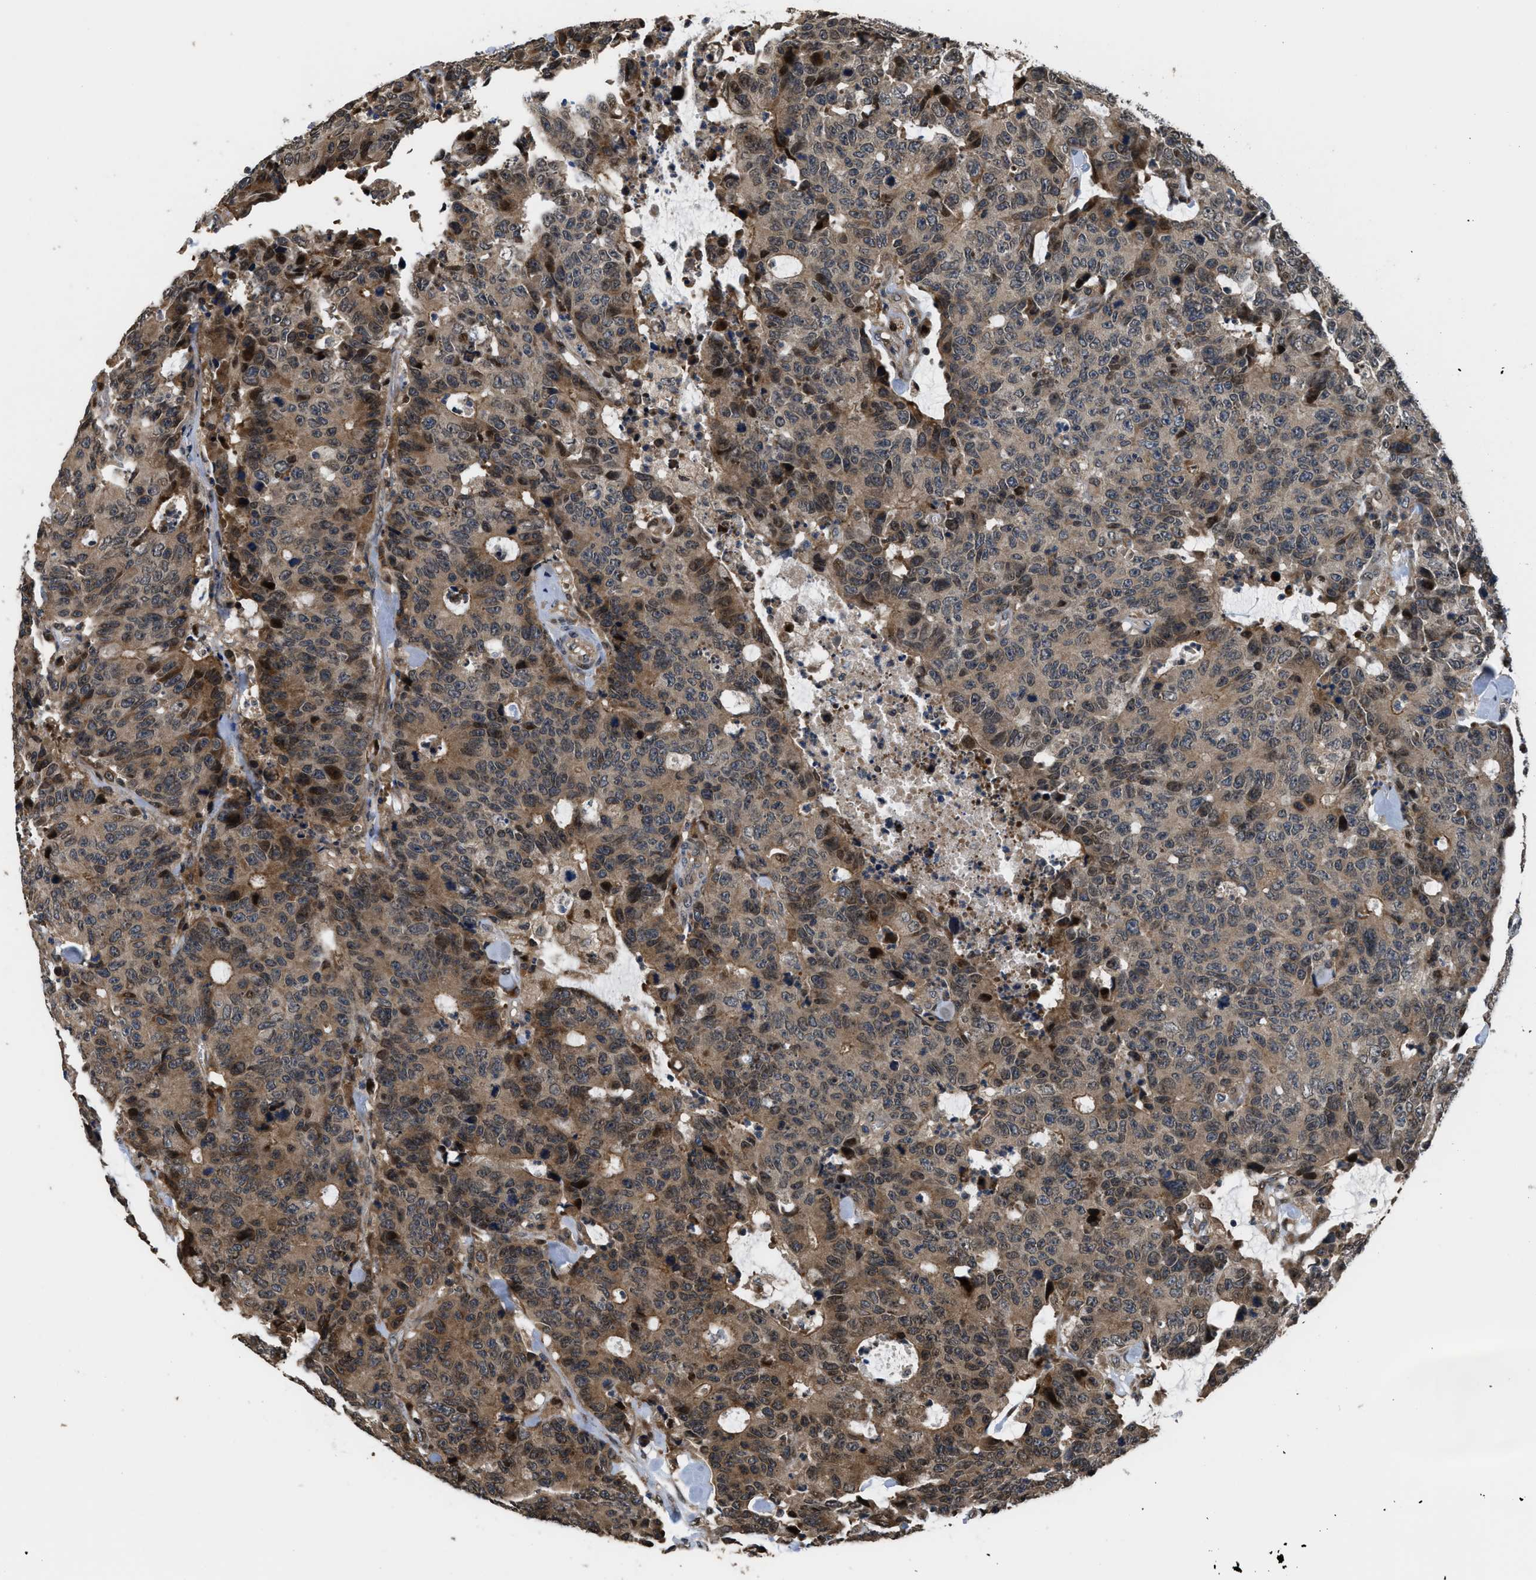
{"staining": {"intensity": "moderate", "quantity": ">75%", "location": "cytoplasmic/membranous"}, "tissue": "colorectal cancer", "cell_type": "Tumor cells", "image_type": "cancer", "snomed": [{"axis": "morphology", "description": "Adenocarcinoma, NOS"}, {"axis": "topography", "description": "Colon"}], "caption": "The image demonstrates immunohistochemical staining of colorectal adenocarcinoma. There is moderate cytoplasmic/membranous expression is appreciated in approximately >75% of tumor cells.", "gene": "CTBS", "patient": {"sex": "female", "age": 86}}